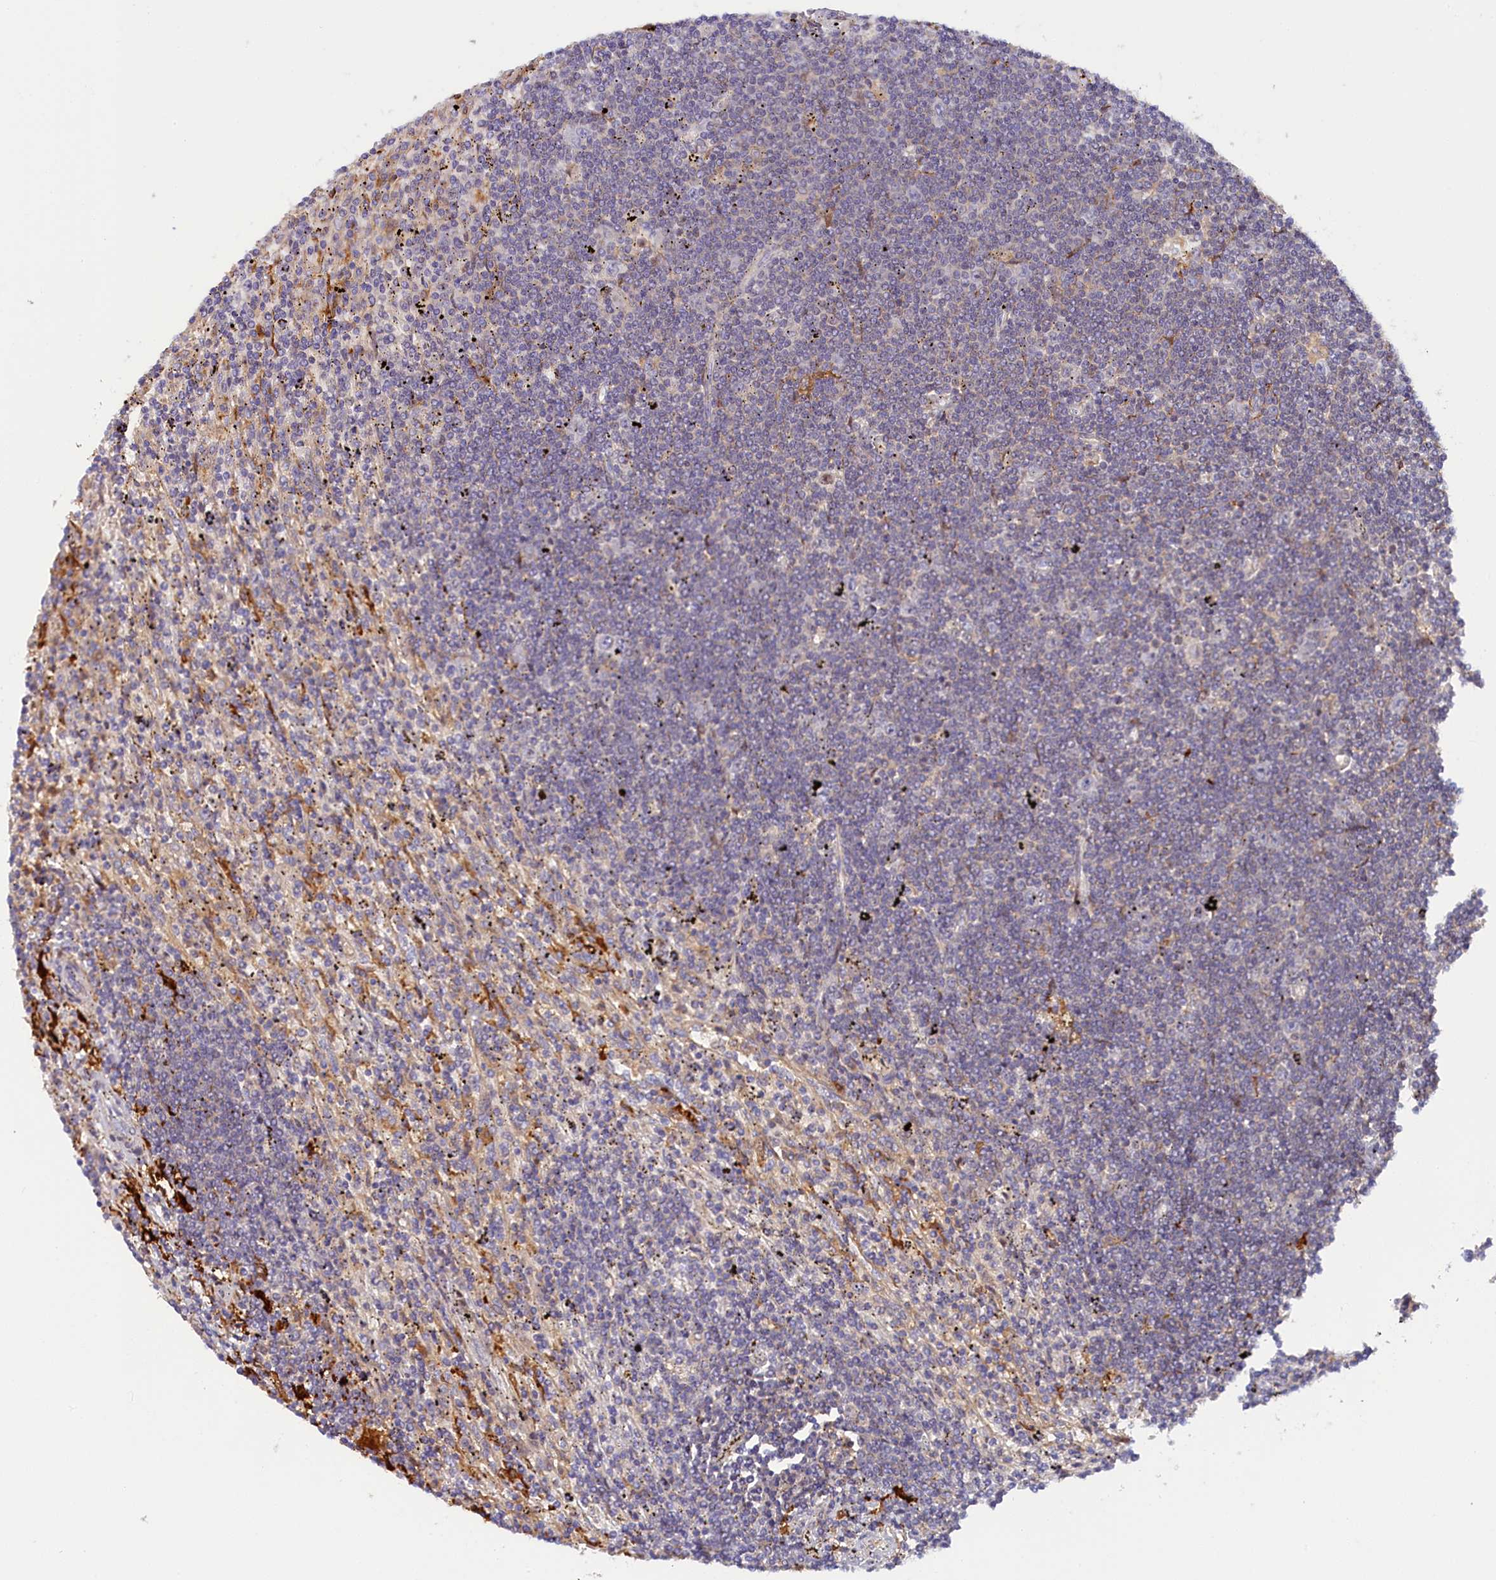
{"staining": {"intensity": "negative", "quantity": "none", "location": "none"}, "tissue": "lymphoma", "cell_type": "Tumor cells", "image_type": "cancer", "snomed": [{"axis": "morphology", "description": "Malignant lymphoma, non-Hodgkin's type, Low grade"}, {"axis": "topography", "description": "Spleen"}], "caption": "Protein analysis of lymphoma reveals no significant expression in tumor cells.", "gene": "KATNB1", "patient": {"sex": "male", "age": 76}}